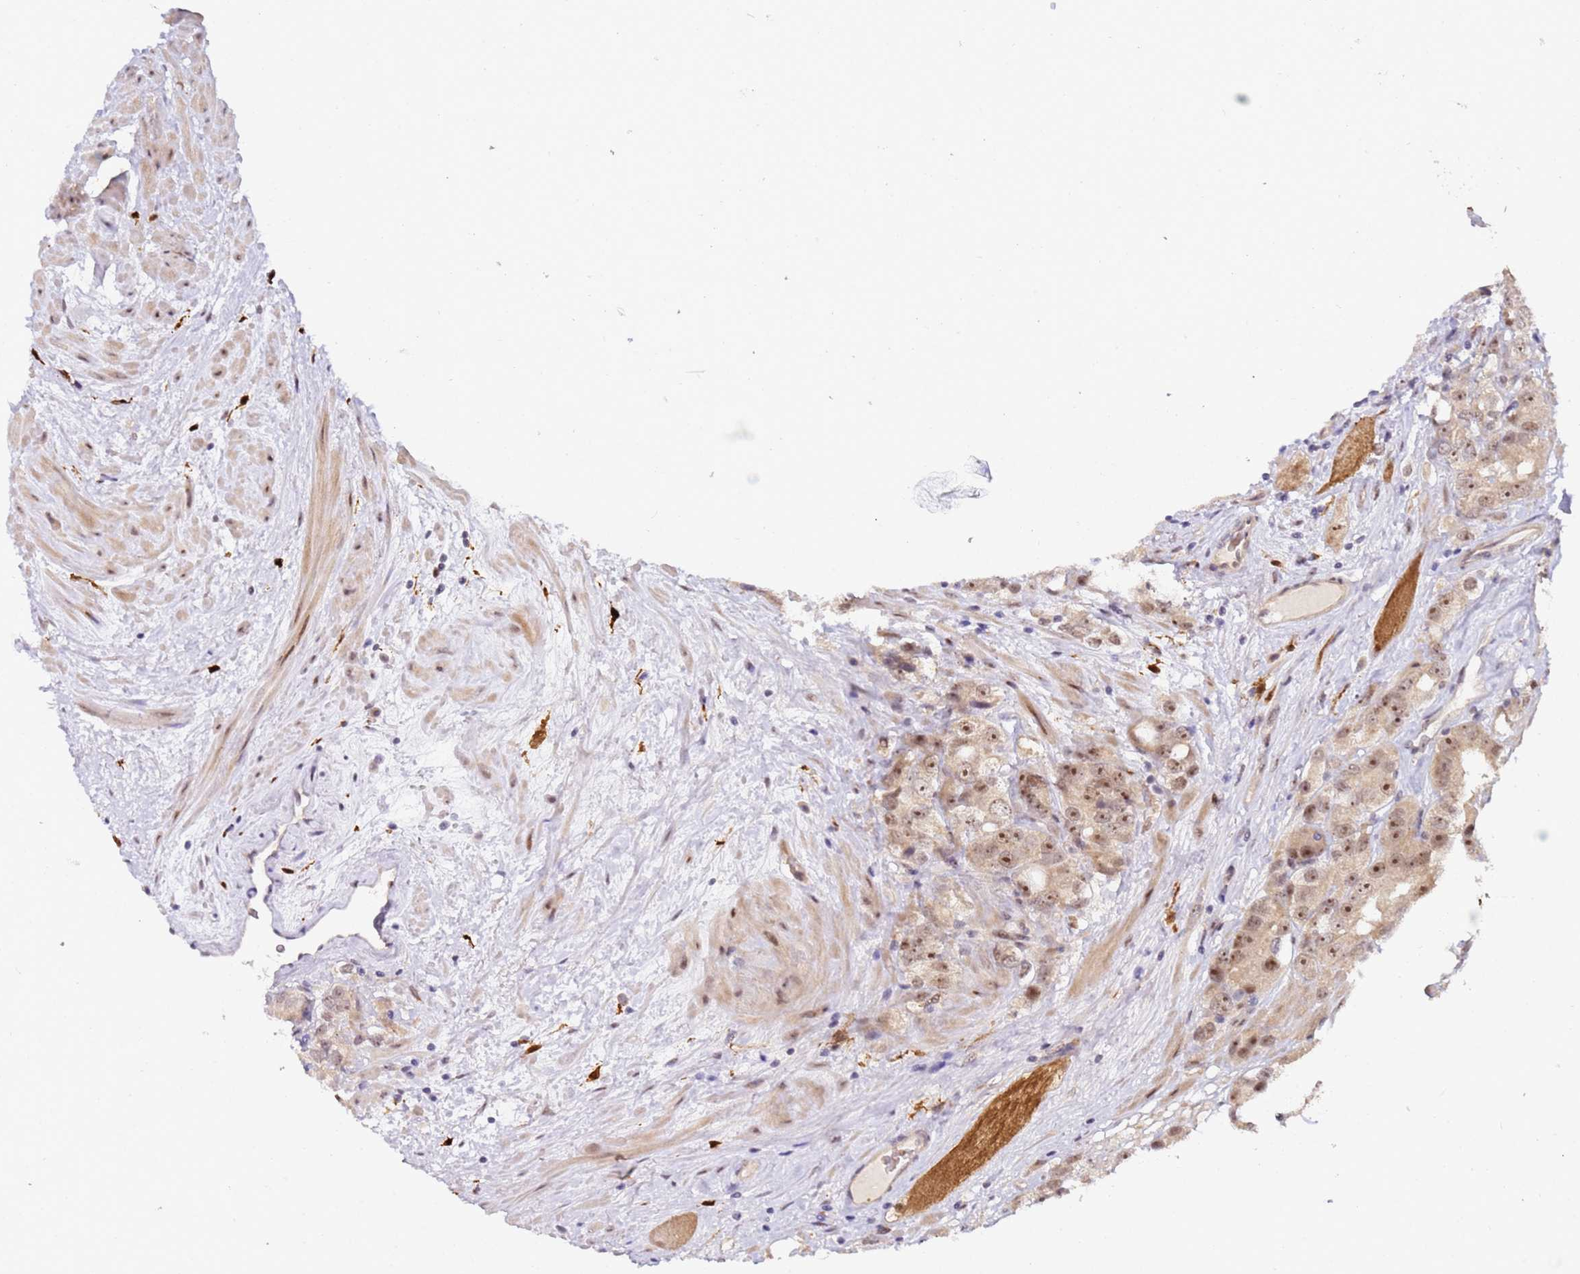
{"staining": {"intensity": "weak", "quantity": ">75%", "location": "nuclear"}, "tissue": "prostate cancer", "cell_type": "Tumor cells", "image_type": "cancer", "snomed": [{"axis": "morphology", "description": "Adenocarcinoma, NOS"}, {"axis": "topography", "description": "Prostate"}], "caption": "Brown immunohistochemical staining in prostate cancer displays weak nuclear positivity in approximately >75% of tumor cells.", "gene": "LGALSL", "patient": {"sex": "male", "age": 79}}